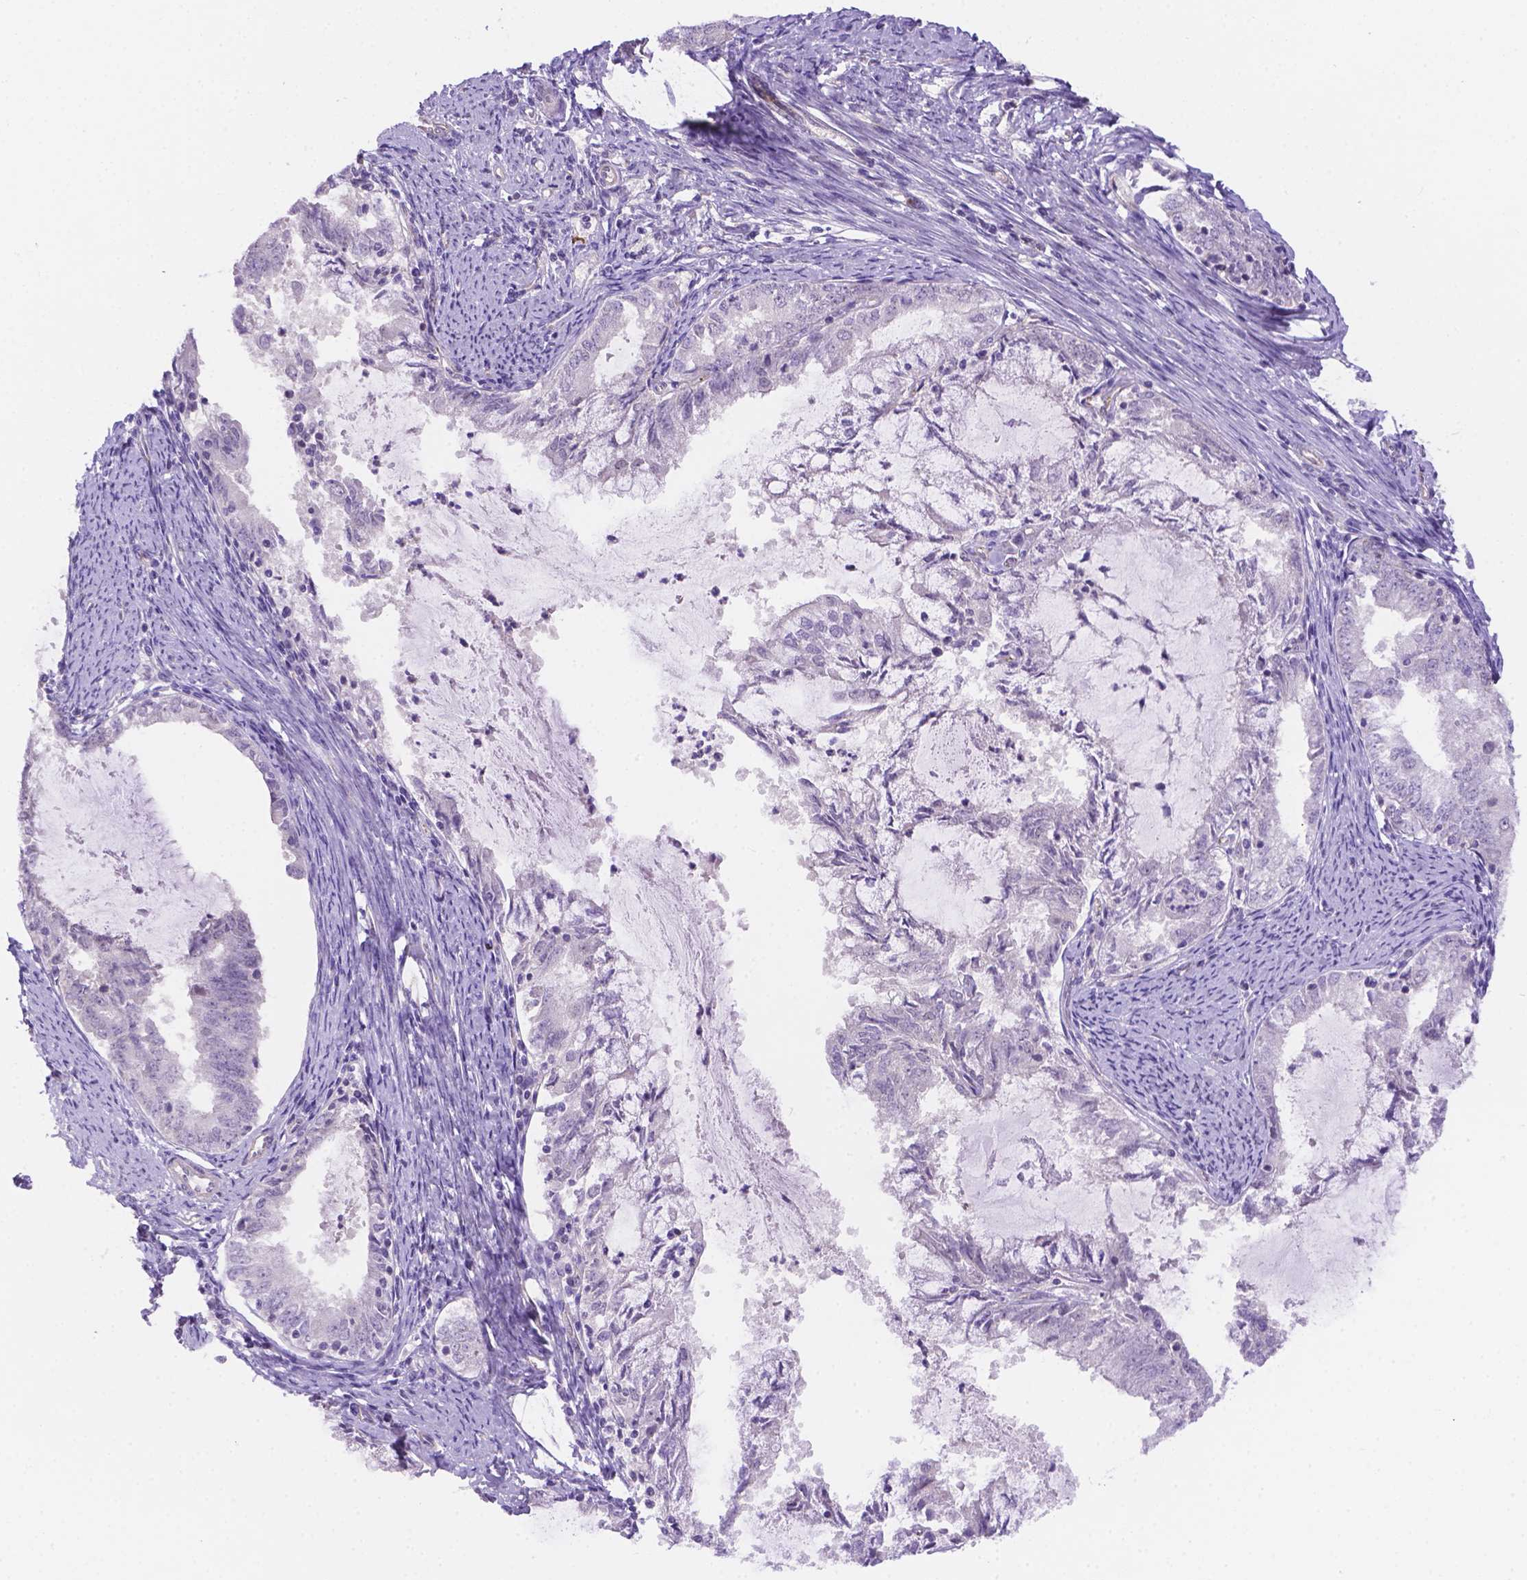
{"staining": {"intensity": "negative", "quantity": "none", "location": "none"}, "tissue": "endometrial cancer", "cell_type": "Tumor cells", "image_type": "cancer", "snomed": [{"axis": "morphology", "description": "Adenocarcinoma, NOS"}, {"axis": "topography", "description": "Endometrium"}], "caption": "Immunohistochemistry (IHC) photomicrograph of neoplastic tissue: human endometrial cancer stained with DAB exhibits no significant protein positivity in tumor cells.", "gene": "NXPE2", "patient": {"sex": "female", "age": 57}}